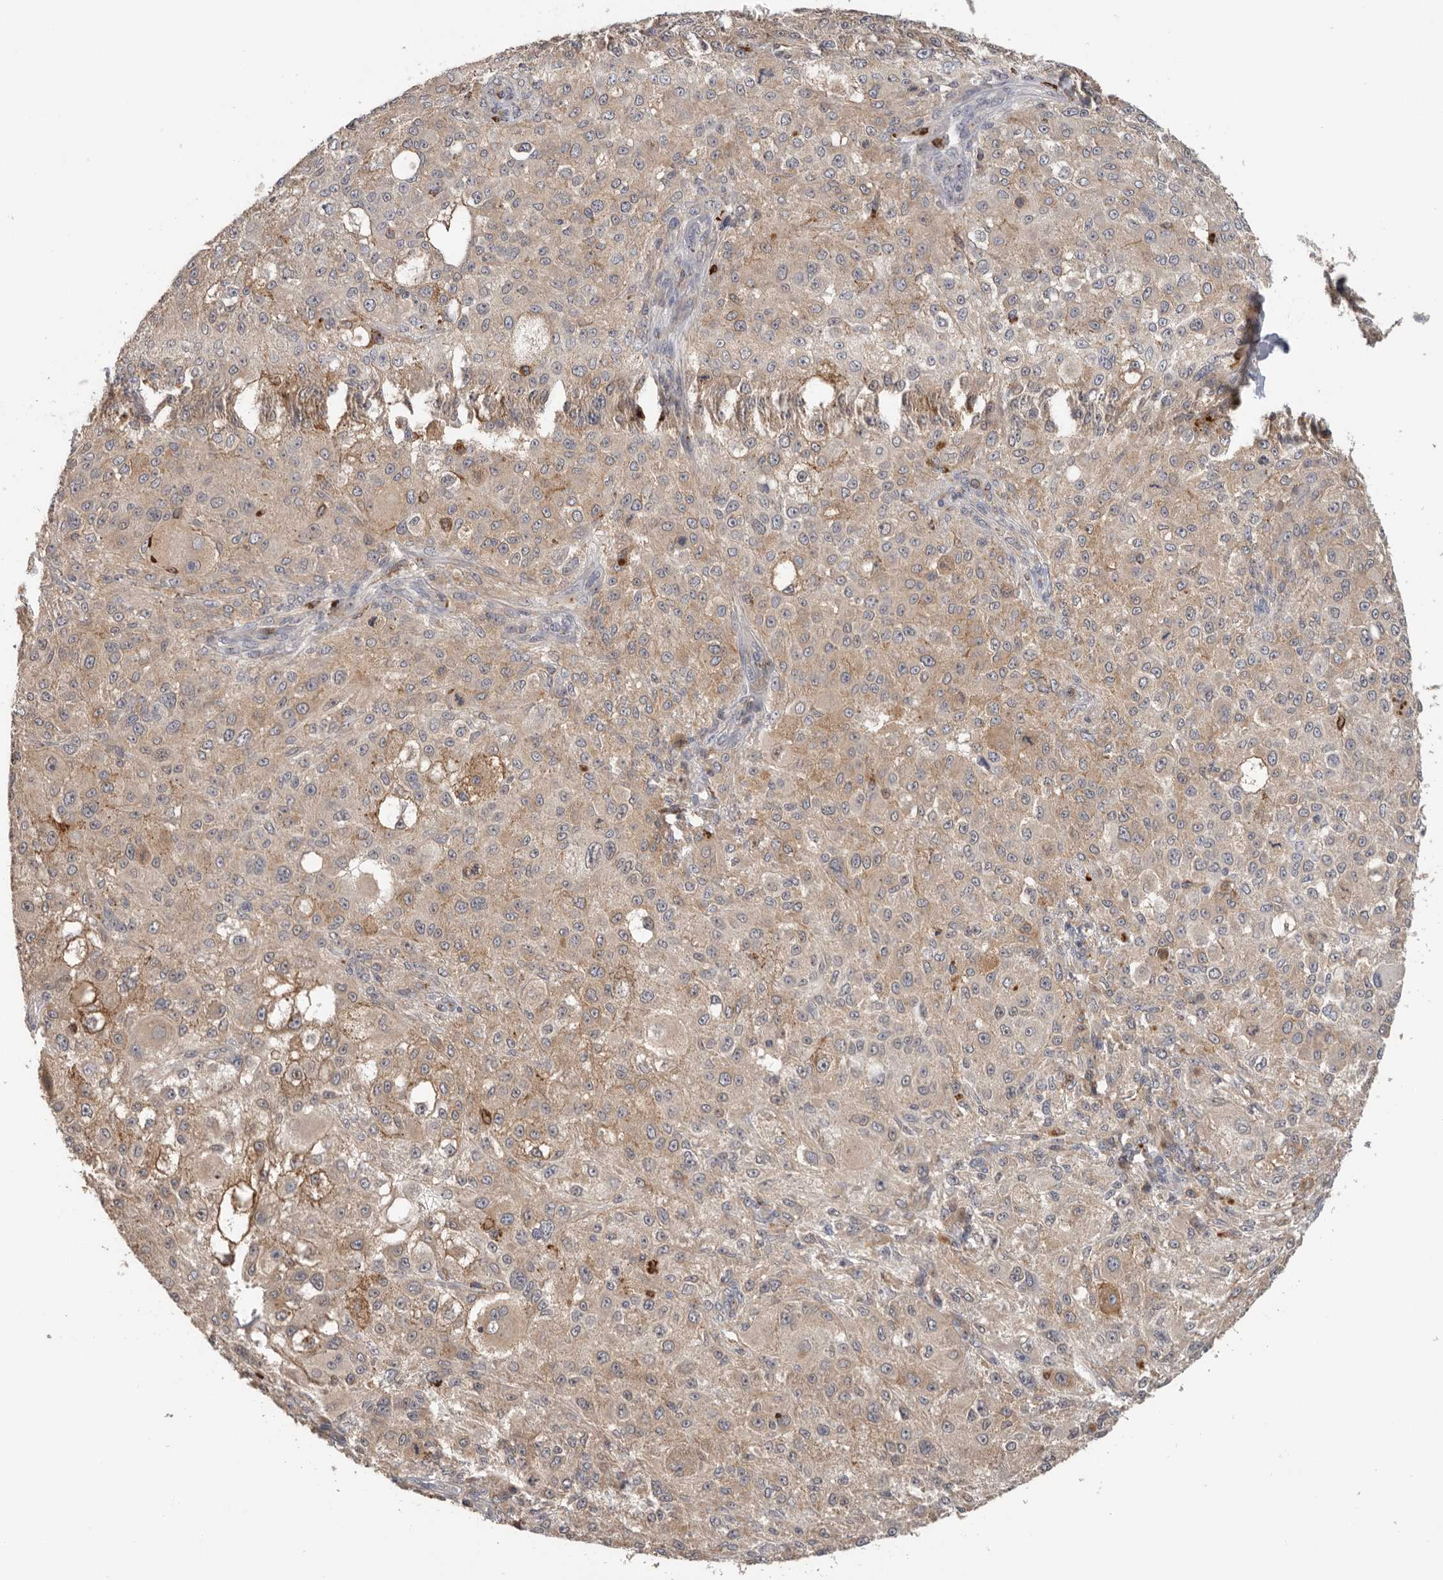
{"staining": {"intensity": "weak", "quantity": ">75%", "location": "cytoplasmic/membranous"}, "tissue": "melanoma", "cell_type": "Tumor cells", "image_type": "cancer", "snomed": [{"axis": "morphology", "description": "Necrosis, NOS"}, {"axis": "morphology", "description": "Malignant melanoma, NOS"}, {"axis": "topography", "description": "Skin"}], "caption": "Immunohistochemical staining of human malignant melanoma displays weak cytoplasmic/membranous protein positivity in about >75% of tumor cells.", "gene": "TFRC", "patient": {"sex": "female", "age": 87}}